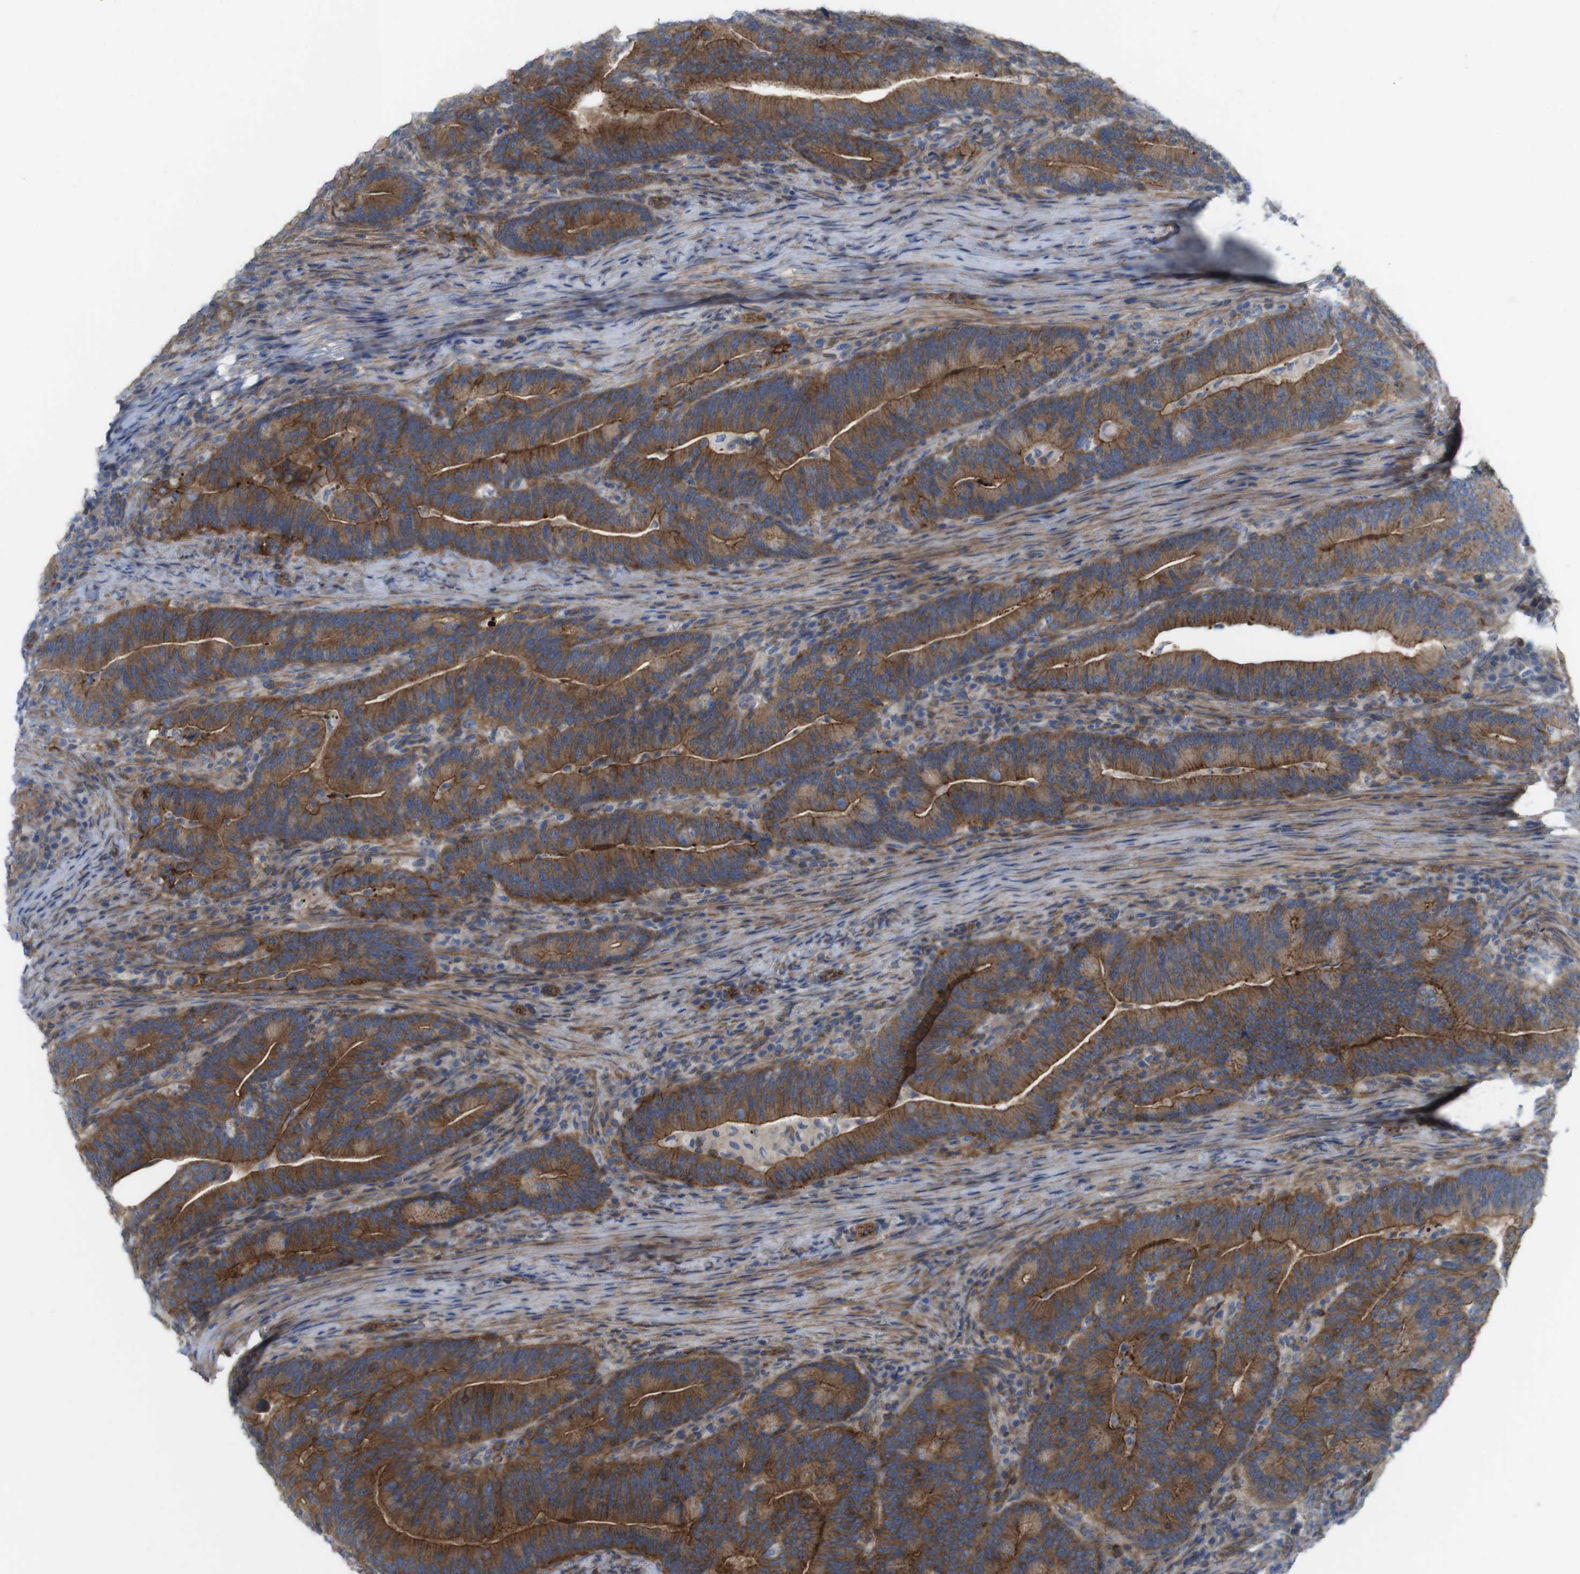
{"staining": {"intensity": "strong", "quantity": ">75%", "location": "cytoplasmic/membranous"}, "tissue": "colorectal cancer", "cell_type": "Tumor cells", "image_type": "cancer", "snomed": [{"axis": "morphology", "description": "Normal tissue, NOS"}, {"axis": "morphology", "description": "Adenocarcinoma, NOS"}, {"axis": "topography", "description": "Colon"}], "caption": "Colorectal cancer (adenocarcinoma) stained with a protein marker demonstrates strong staining in tumor cells.", "gene": "PREX2", "patient": {"sex": "female", "age": 66}}